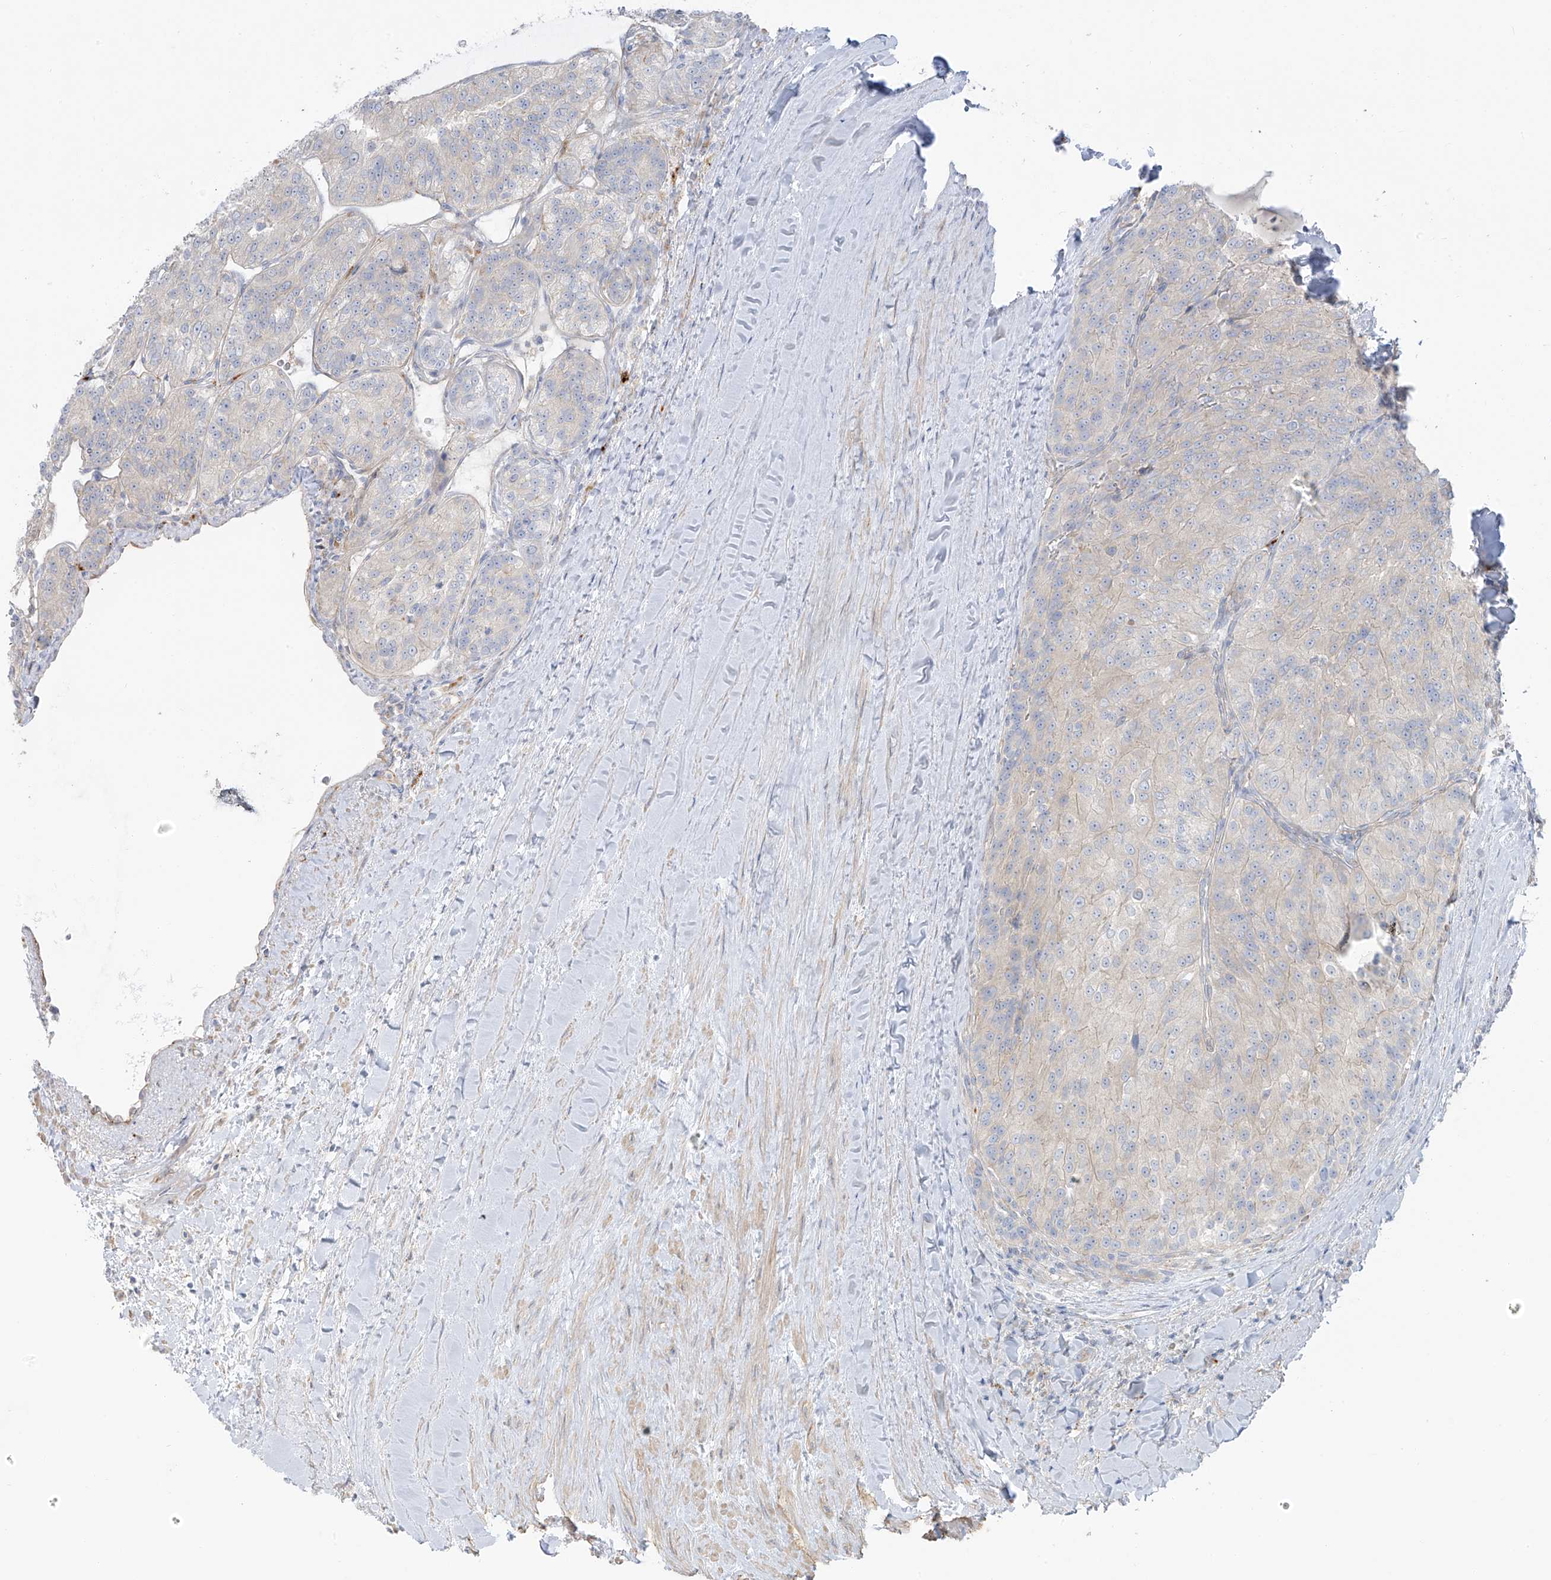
{"staining": {"intensity": "negative", "quantity": "none", "location": "none"}, "tissue": "renal cancer", "cell_type": "Tumor cells", "image_type": "cancer", "snomed": [{"axis": "morphology", "description": "Adenocarcinoma, NOS"}, {"axis": "topography", "description": "Kidney"}], "caption": "This is a histopathology image of IHC staining of renal adenocarcinoma, which shows no positivity in tumor cells. The staining is performed using DAB (3,3'-diaminobenzidine) brown chromogen with nuclei counter-stained in using hematoxylin.", "gene": "TAL2", "patient": {"sex": "female", "age": 63}}